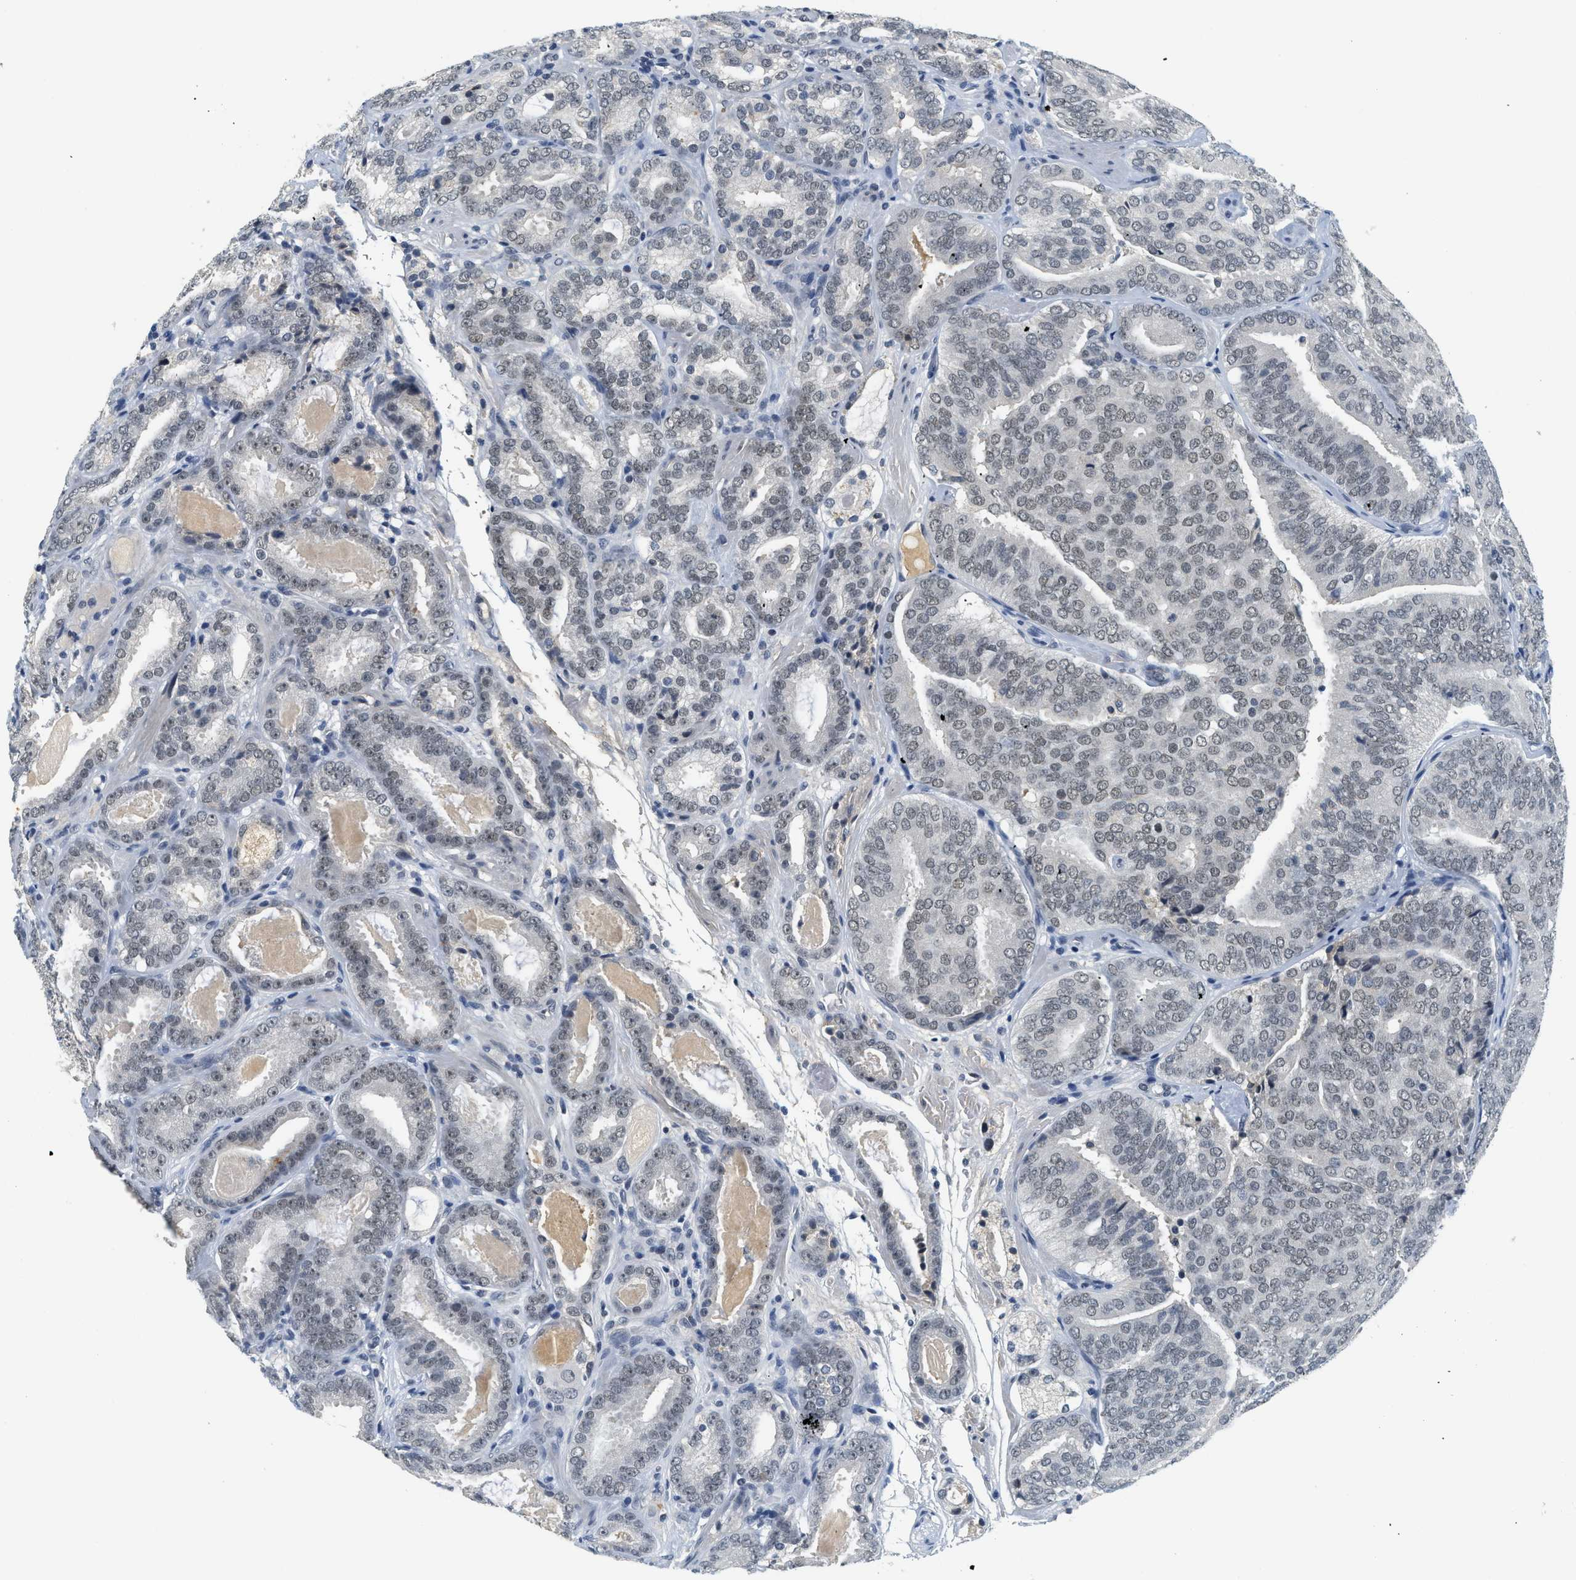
{"staining": {"intensity": "weak", "quantity": ">75%", "location": "nuclear"}, "tissue": "prostate cancer", "cell_type": "Tumor cells", "image_type": "cancer", "snomed": [{"axis": "morphology", "description": "Adenocarcinoma, Low grade"}, {"axis": "topography", "description": "Prostate"}], "caption": "Weak nuclear positivity for a protein is appreciated in approximately >75% of tumor cells of adenocarcinoma (low-grade) (prostate) using IHC.", "gene": "MZF1", "patient": {"sex": "male", "age": 69}}